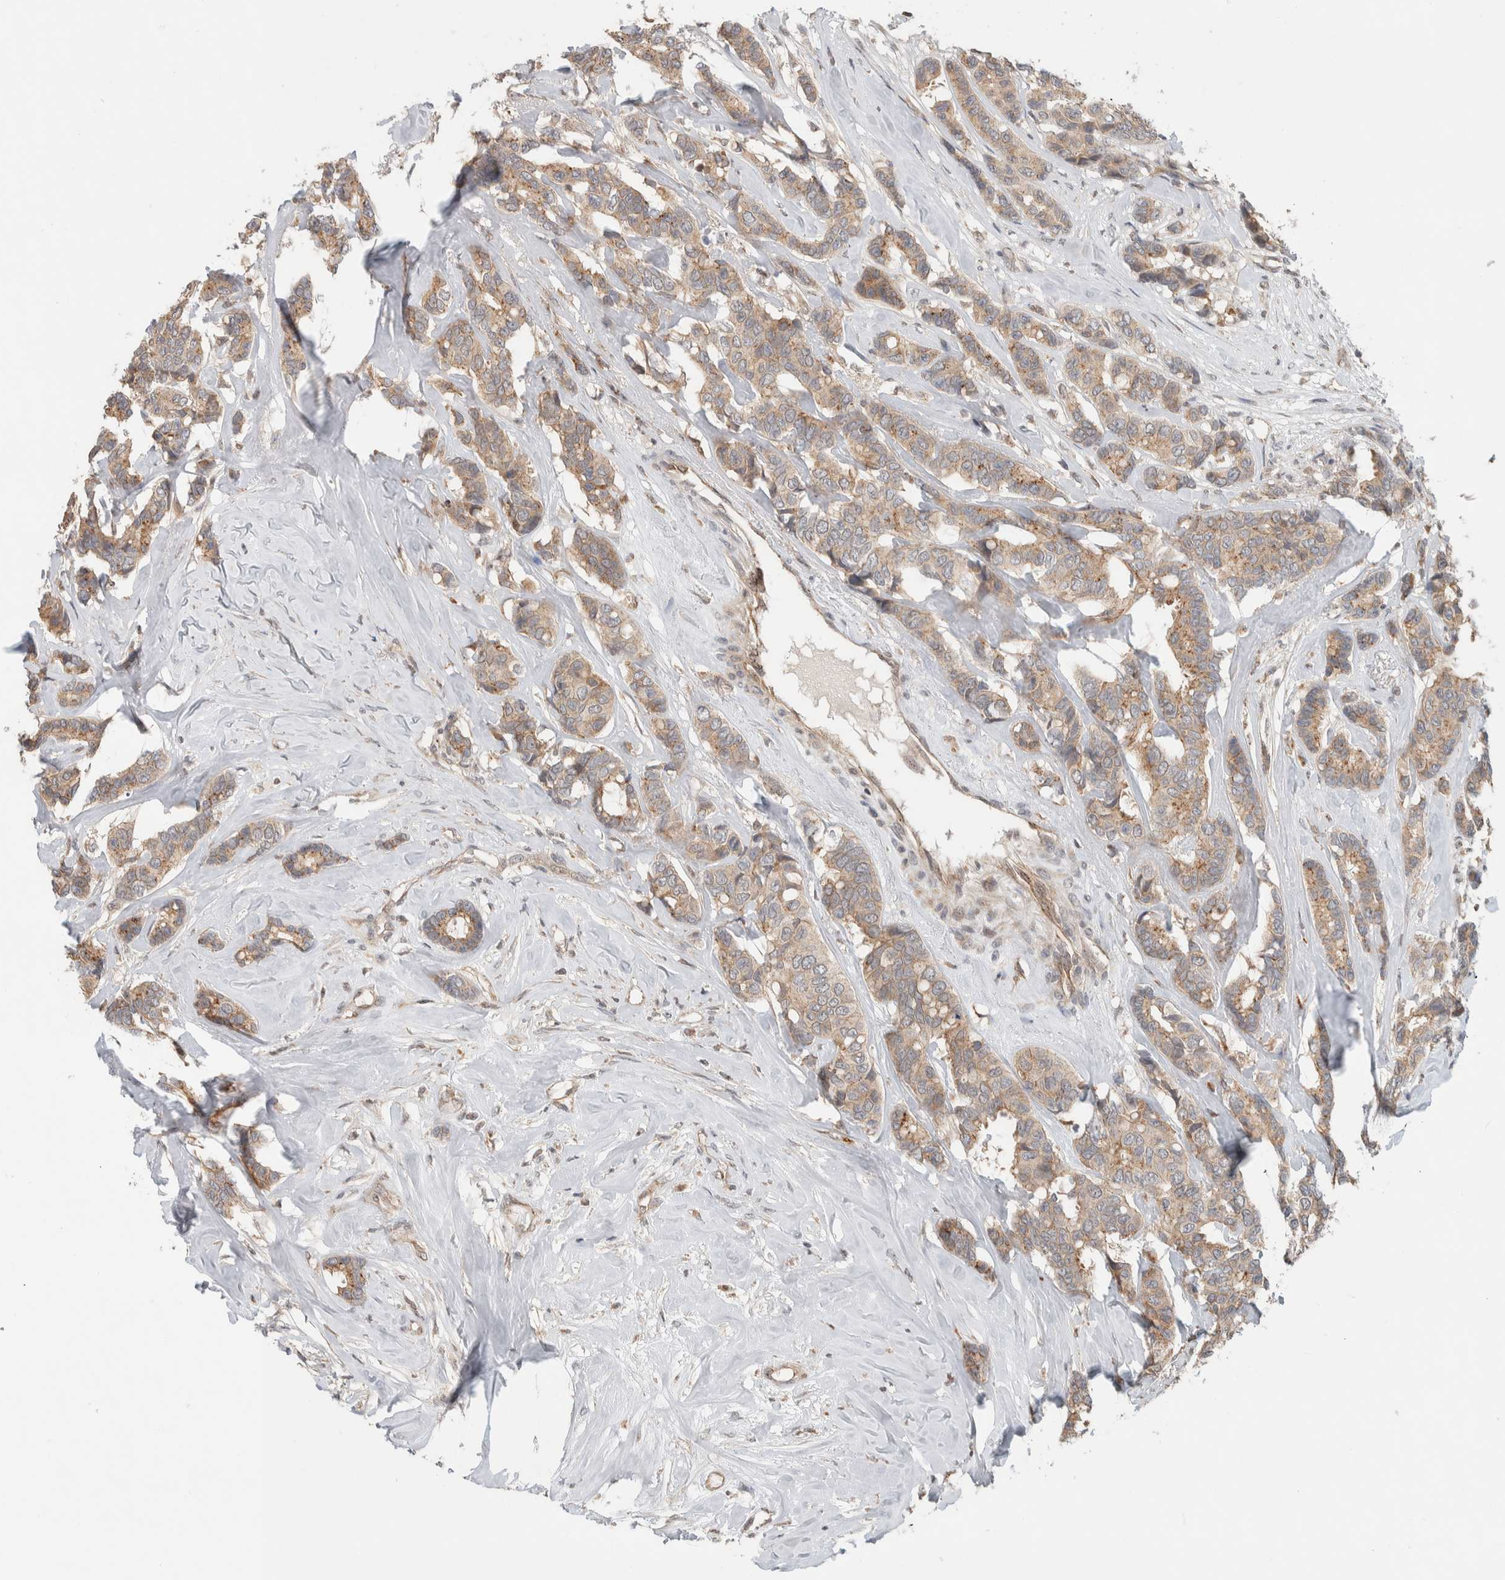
{"staining": {"intensity": "moderate", "quantity": ">75%", "location": "cytoplasmic/membranous"}, "tissue": "breast cancer", "cell_type": "Tumor cells", "image_type": "cancer", "snomed": [{"axis": "morphology", "description": "Duct carcinoma"}, {"axis": "topography", "description": "Breast"}], "caption": "Human breast cancer stained with a protein marker demonstrates moderate staining in tumor cells.", "gene": "DEPTOR", "patient": {"sex": "female", "age": 87}}